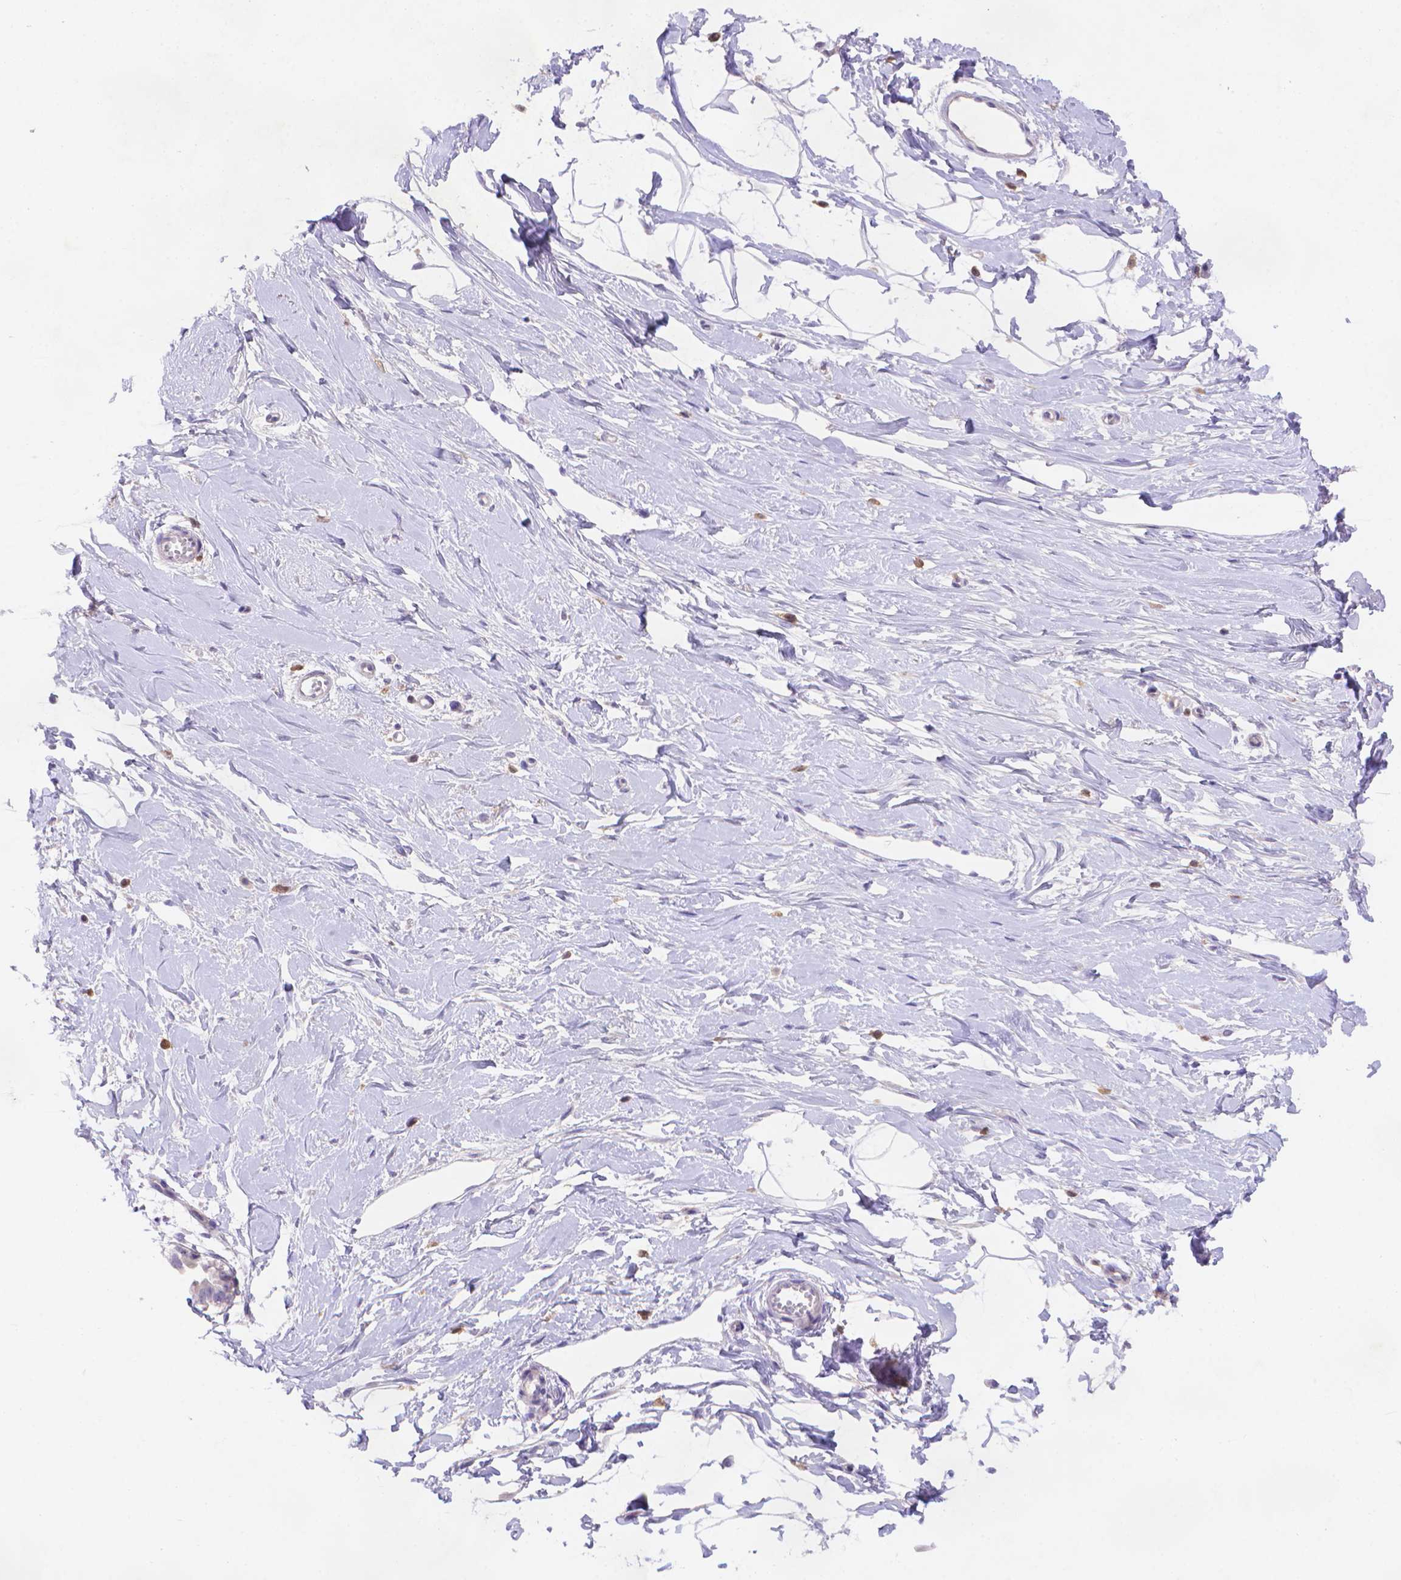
{"staining": {"intensity": "negative", "quantity": "none", "location": "none"}, "tissue": "breast", "cell_type": "Adipocytes", "image_type": "normal", "snomed": [{"axis": "morphology", "description": "Normal tissue, NOS"}, {"axis": "topography", "description": "Breast"}], "caption": "Benign breast was stained to show a protein in brown. There is no significant positivity in adipocytes. (Stains: DAB (3,3'-diaminobenzidine) immunohistochemistry with hematoxylin counter stain, Microscopy: brightfield microscopy at high magnification).", "gene": "FGD2", "patient": {"sex": "female", "age": 49}}